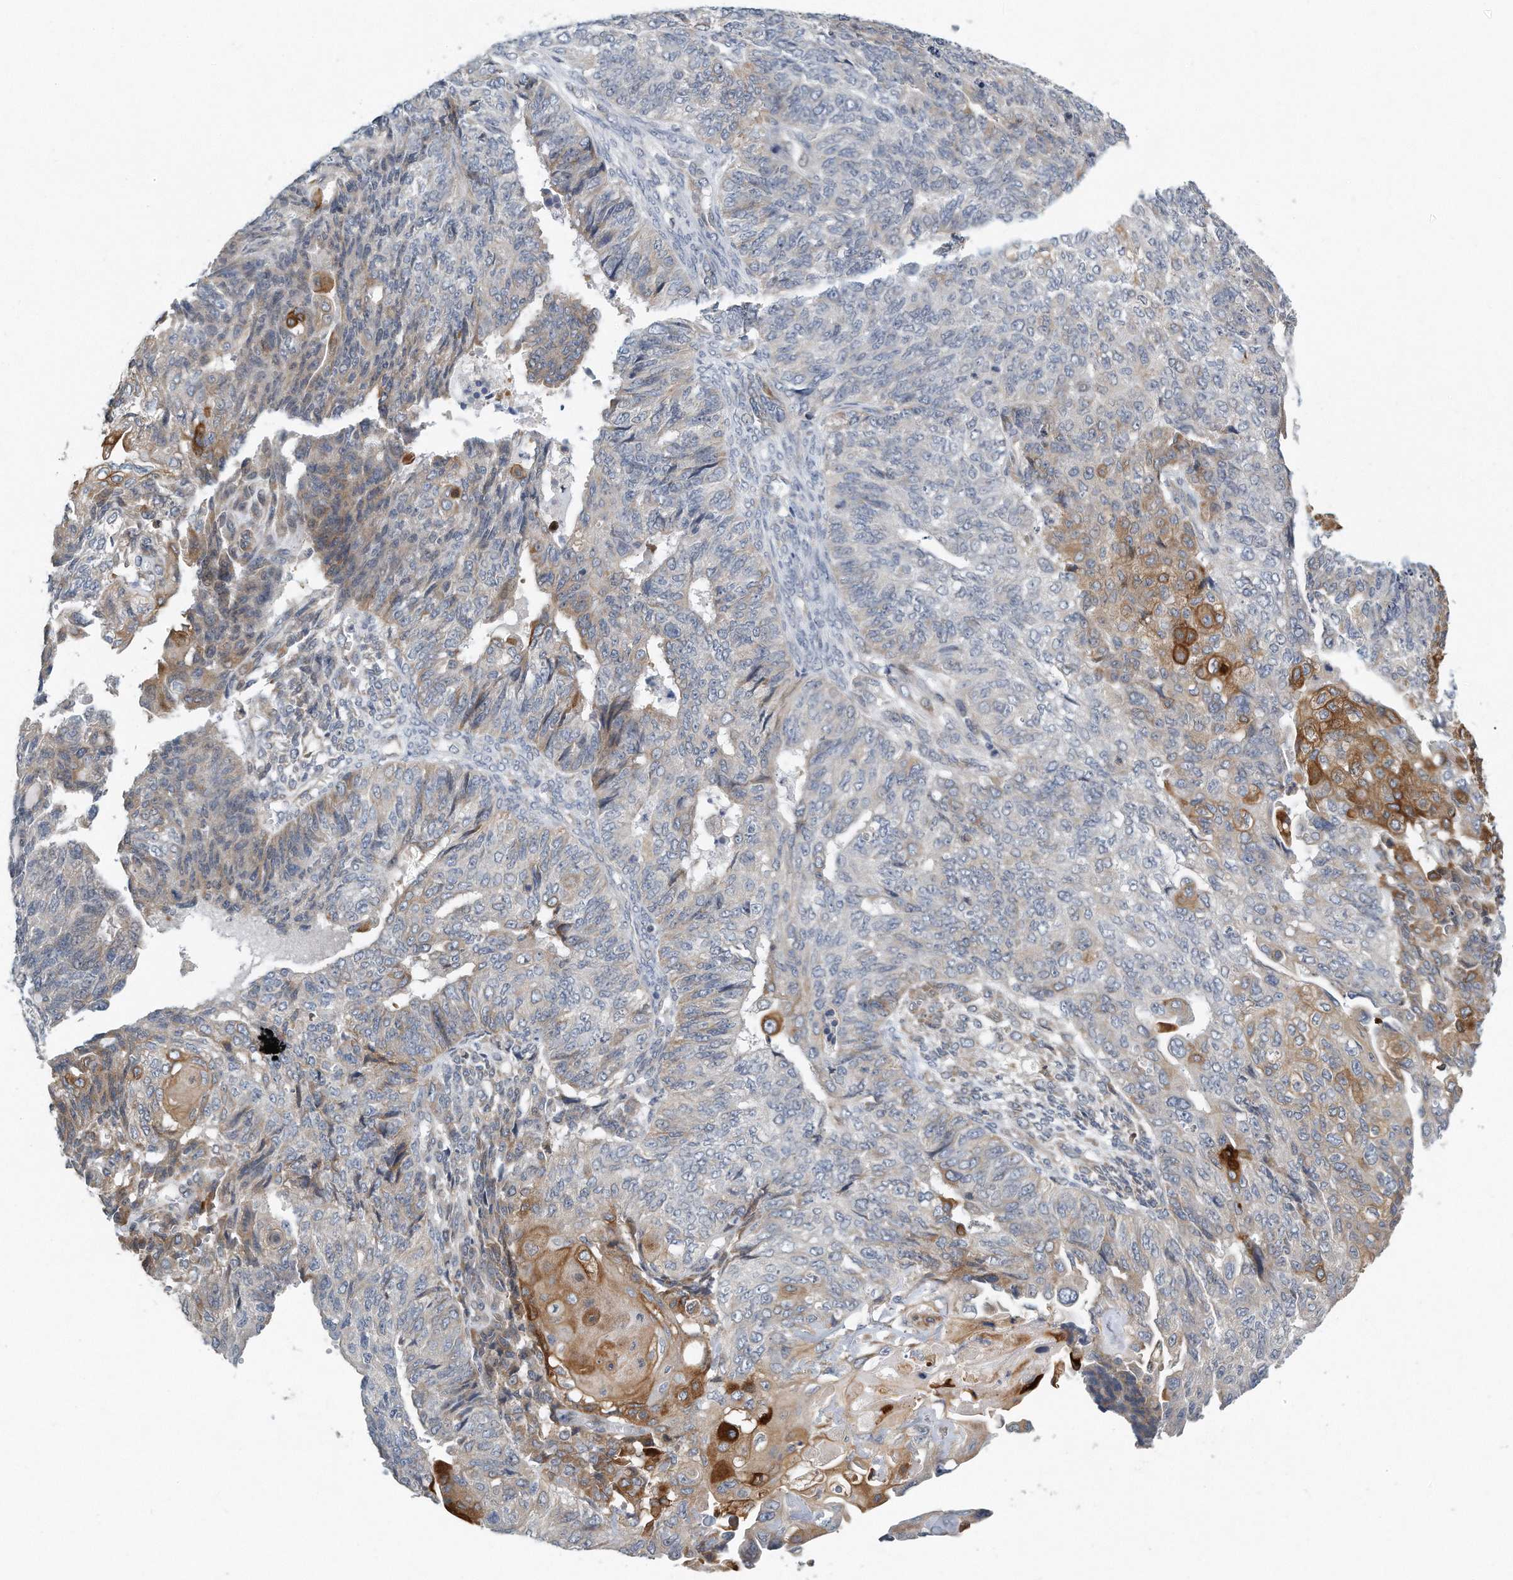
{"staining": {"intensity": "moderate", "quantity": "<25%", "location": "cytoplasmic/membranous"}, "tissue": "endometrial cancer", "cell_type": "Tumor cells", "image_type": "cancer", "snomed": [{"axis": "morphology", "description": "Adenocarcinoma, NOS"}, {"axis": "topography", "description": "Endometrium"}], "caption": "There is low levels of moderate cytoplasmic/membranous positivity in tumor cells of endometrial adenocarcinoma, as demonstrated by immunohistochemical staining (brown color).", "gene": "VLDLR", "patient": {"sex": "female", "age": 32}}